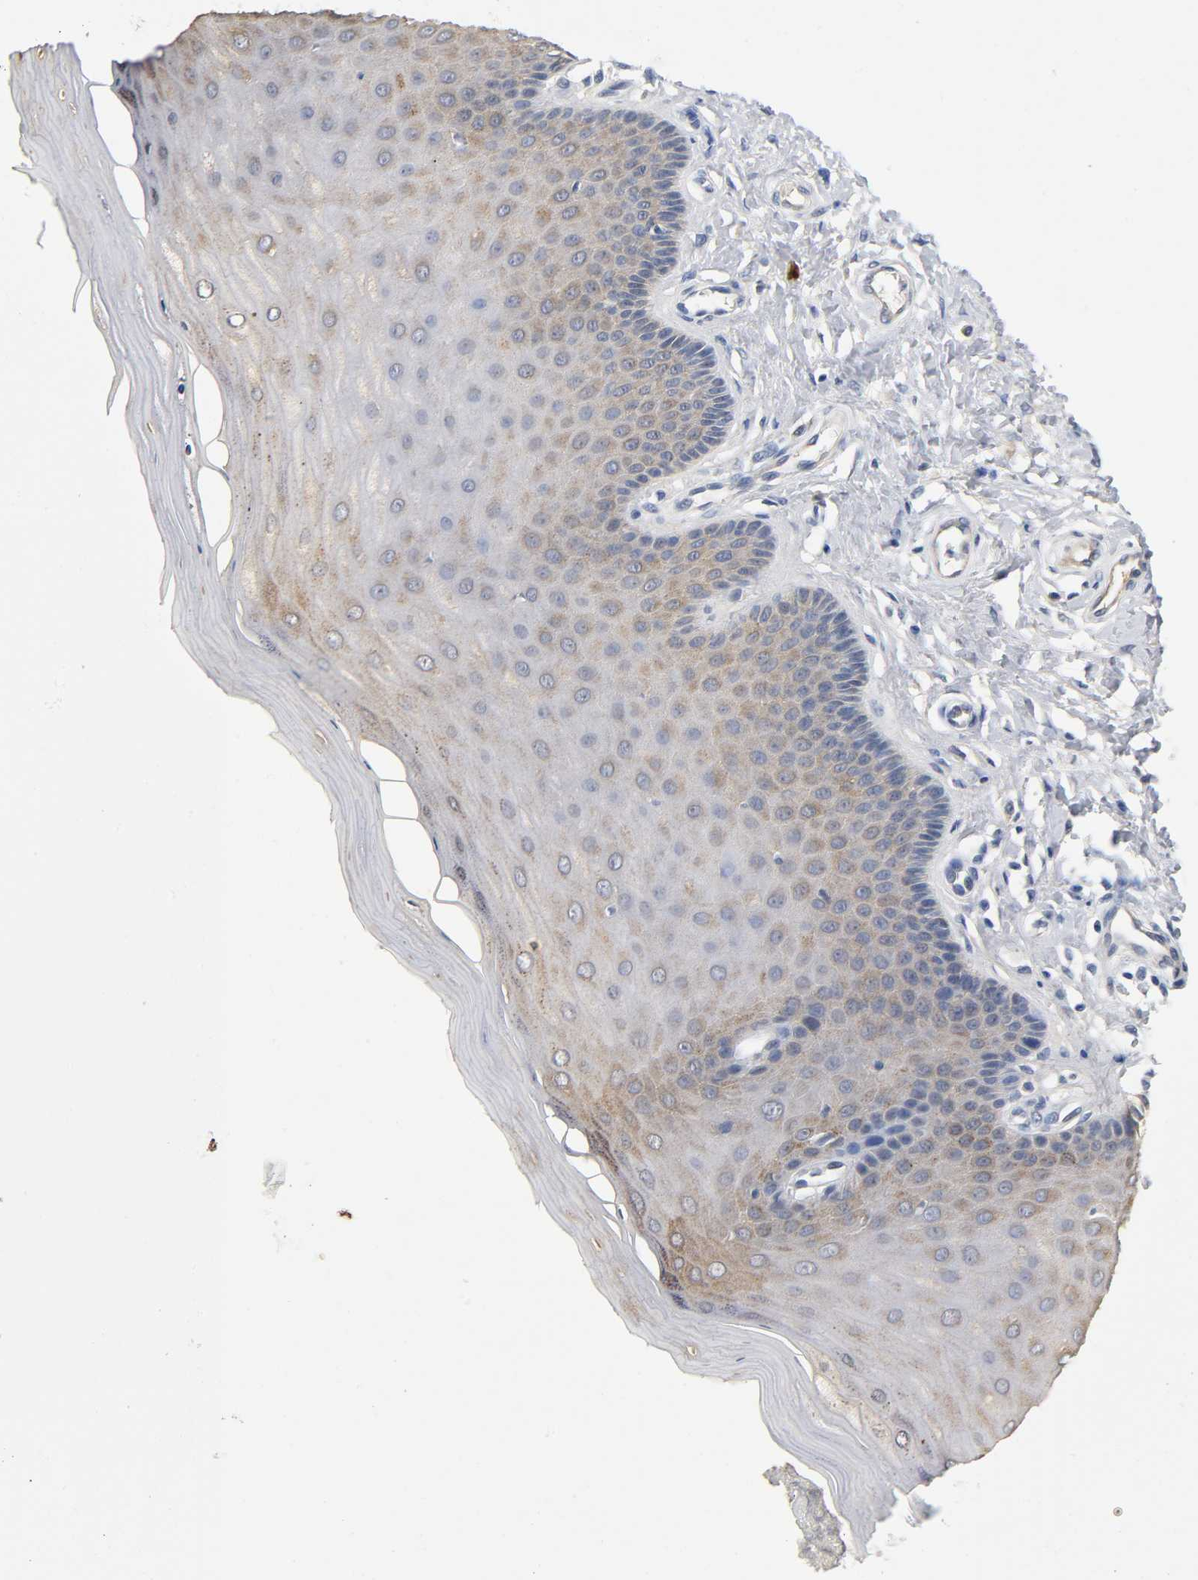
{"staining": {"intensity": "moderate", "quantity": "25%-75%", "location": "cytoplasmic/membranous"}, "tissue": "cervix", "cell_type": "Glandular cells", "image_type": "normal", "snomed": [{"axis": "morphology", "description": "Normal tissue, NOS"}, {"axis": "topography", "description": "Cervix"}], "caption": "Immunohistochemistry (IHC) staining of normal cervix, which shows medium levels of moderate cytoplasmic/membranous expression in about 25%-75% of glandular cells indicating moderate cytoplasmic/membranous protein expression. The staining was performed using DAB (3,3'-diaminobenzidine) (brown) for protein detection and nuclei were counterstained in hematoxylin (blue).", "gene": "TNC", "patient": {"sex": "female", "age": 55}}